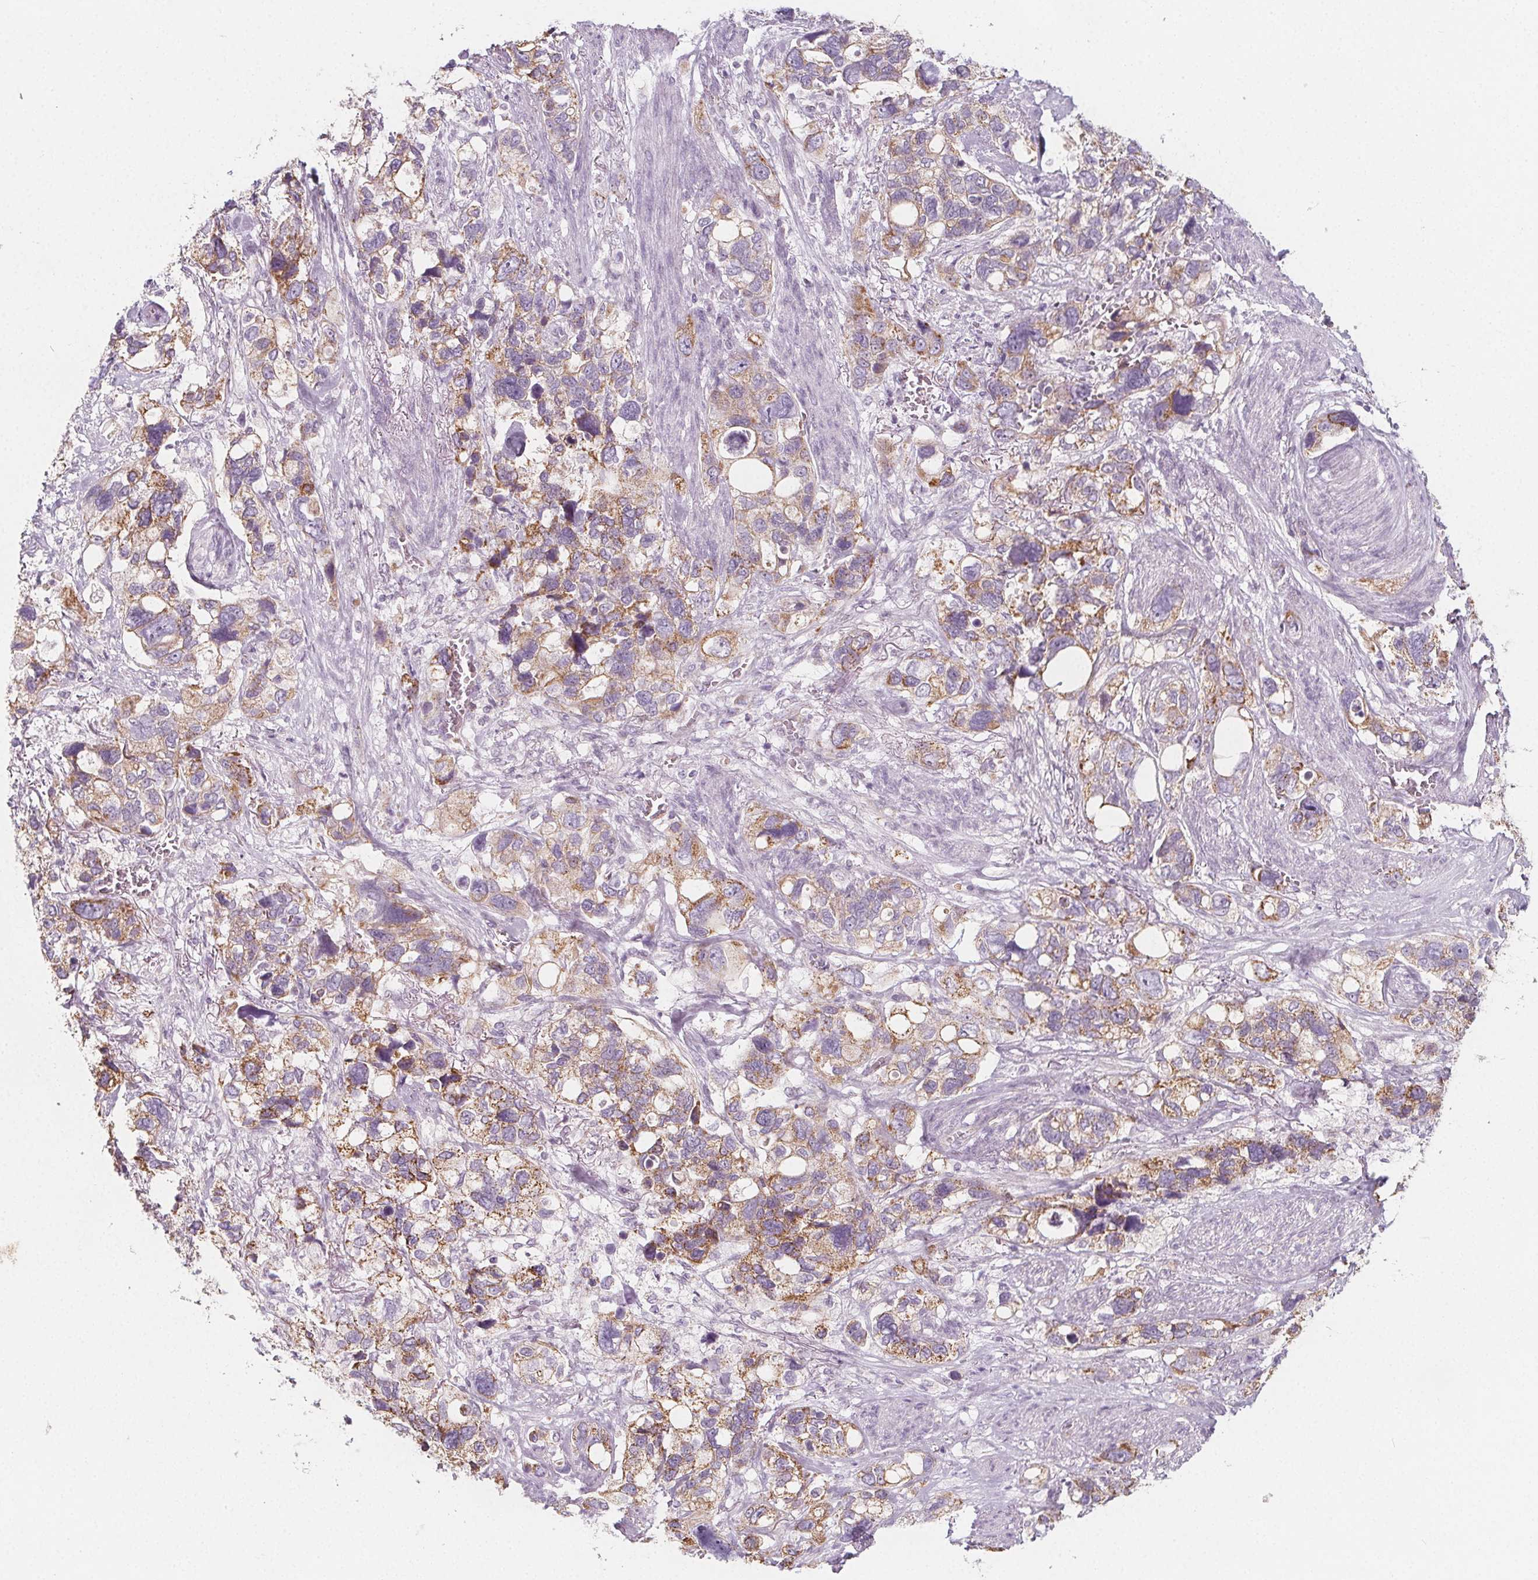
{"staining": {"intensity": "weak", "quantity": ">75%", "location": "cytoplasmic/membranous"}, "tissue": "stomach cancer", "cell_type": "Tumor cells", "image_type": "cancer", "snomed": [{"axis": "morphology", "description": "Adenocarcinoma, NOS"}, {"axis": "topography", "description": "Stomach, upper"}], "caption": "Adenocarcinoma (stomach) stained with immunohistochemistry (IHC) displays weak cytoplasmic/membranous expression in about >75% of tumor cells. The staining was performed using DAB (3,3'-diaminobenzidine) to visualize the protein expression in brown, while the nuclei were stained in blue with hematoxylin (Magnification: 20x).", "gene": "IL17C", "patient": {"sex": "female", "age": 81}}